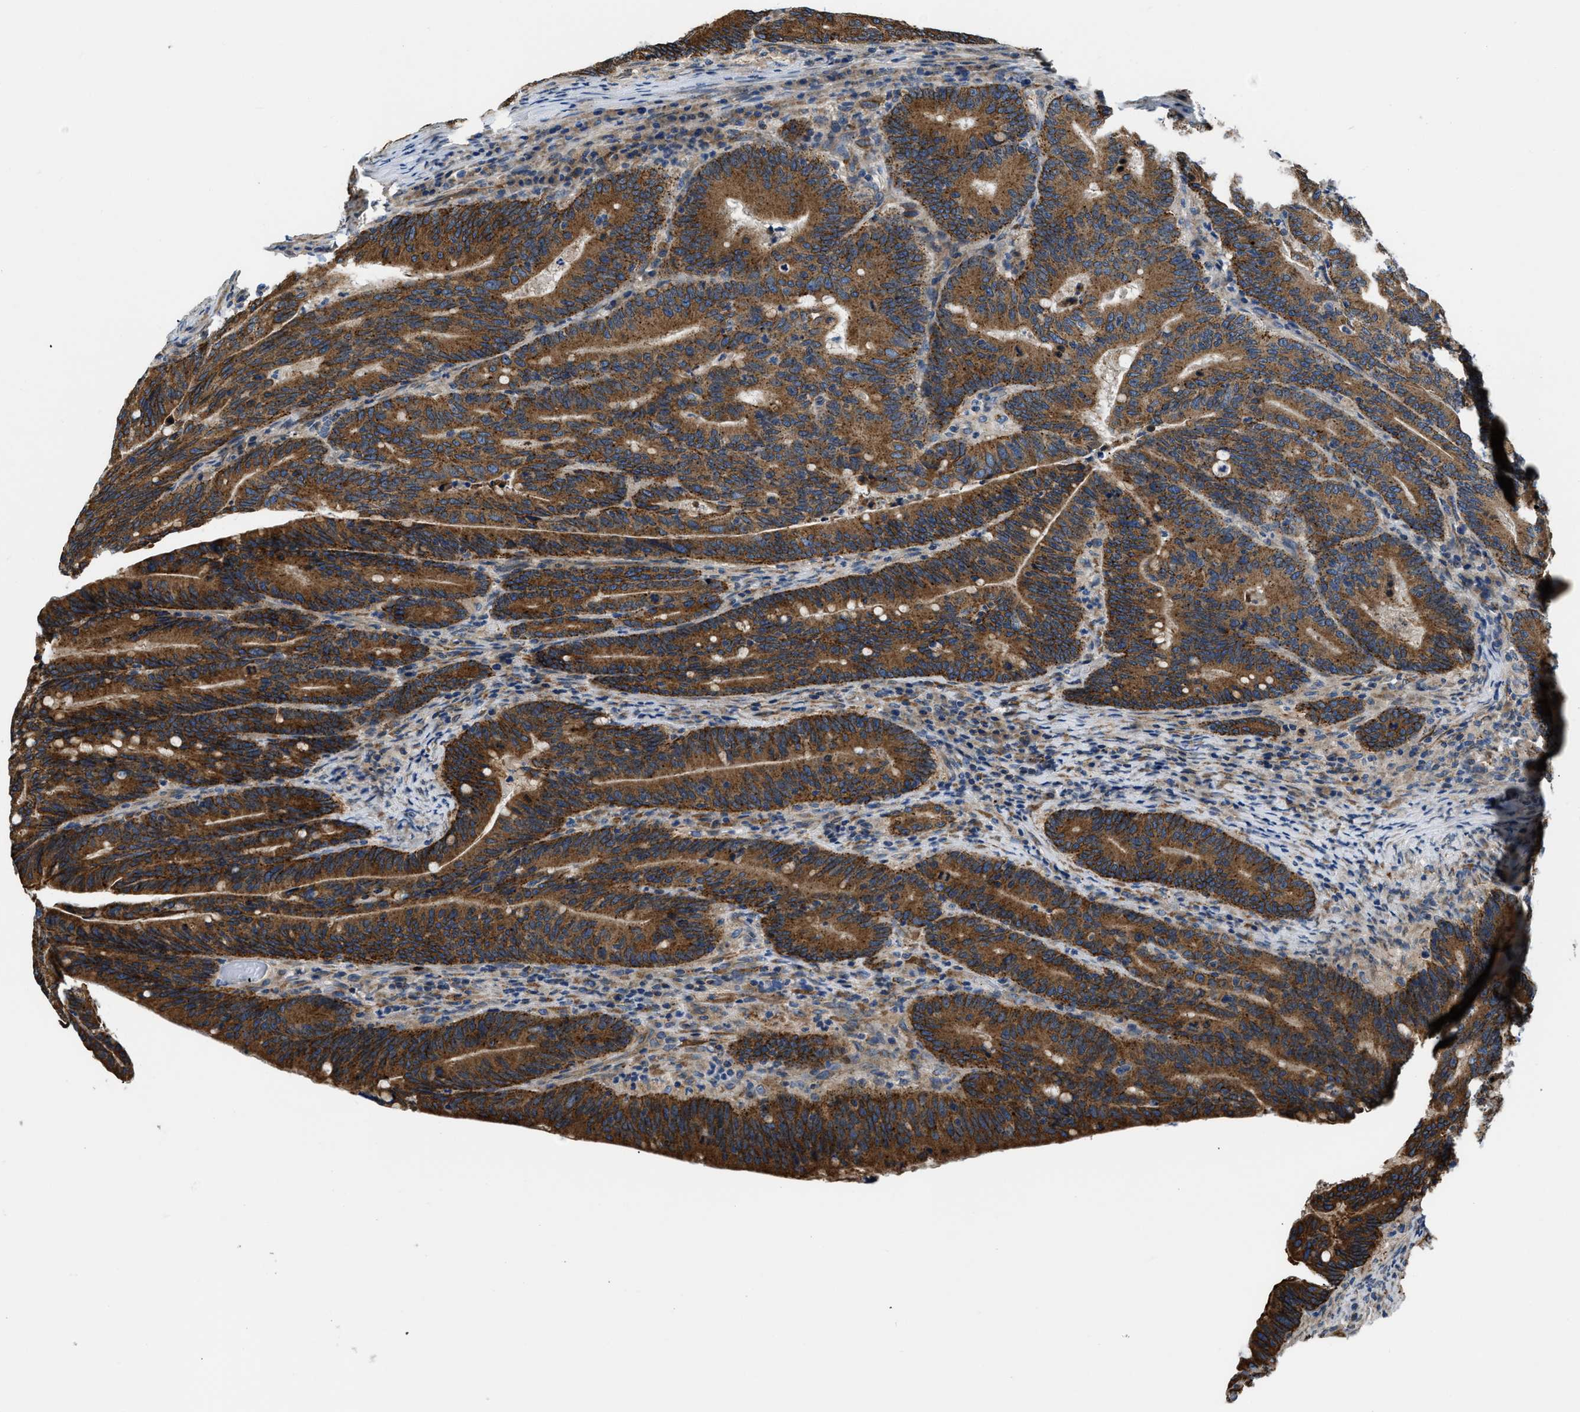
{"staining": {"intensity": "strong", "quantity": ">75%", "location": "cytoplasmic/membranous"}, "tissue": "colorectal cancer", "cell_type": "Tumor cells", "image_type": "cancer", "snomed": [{"axis": "morphology", "description": "Adenocarcinoma, NOS"}, {"axis": "topography", "description": "Colon"}], "caption": "This photomicrograph displays immunohistochemistry staining of colorectal cancer, with high strong cytoplasmic/membranous expression in about >75% of tumor cells.", "gene": "ARL6IP5", "patient": {"sex": "female", "age": 66}}